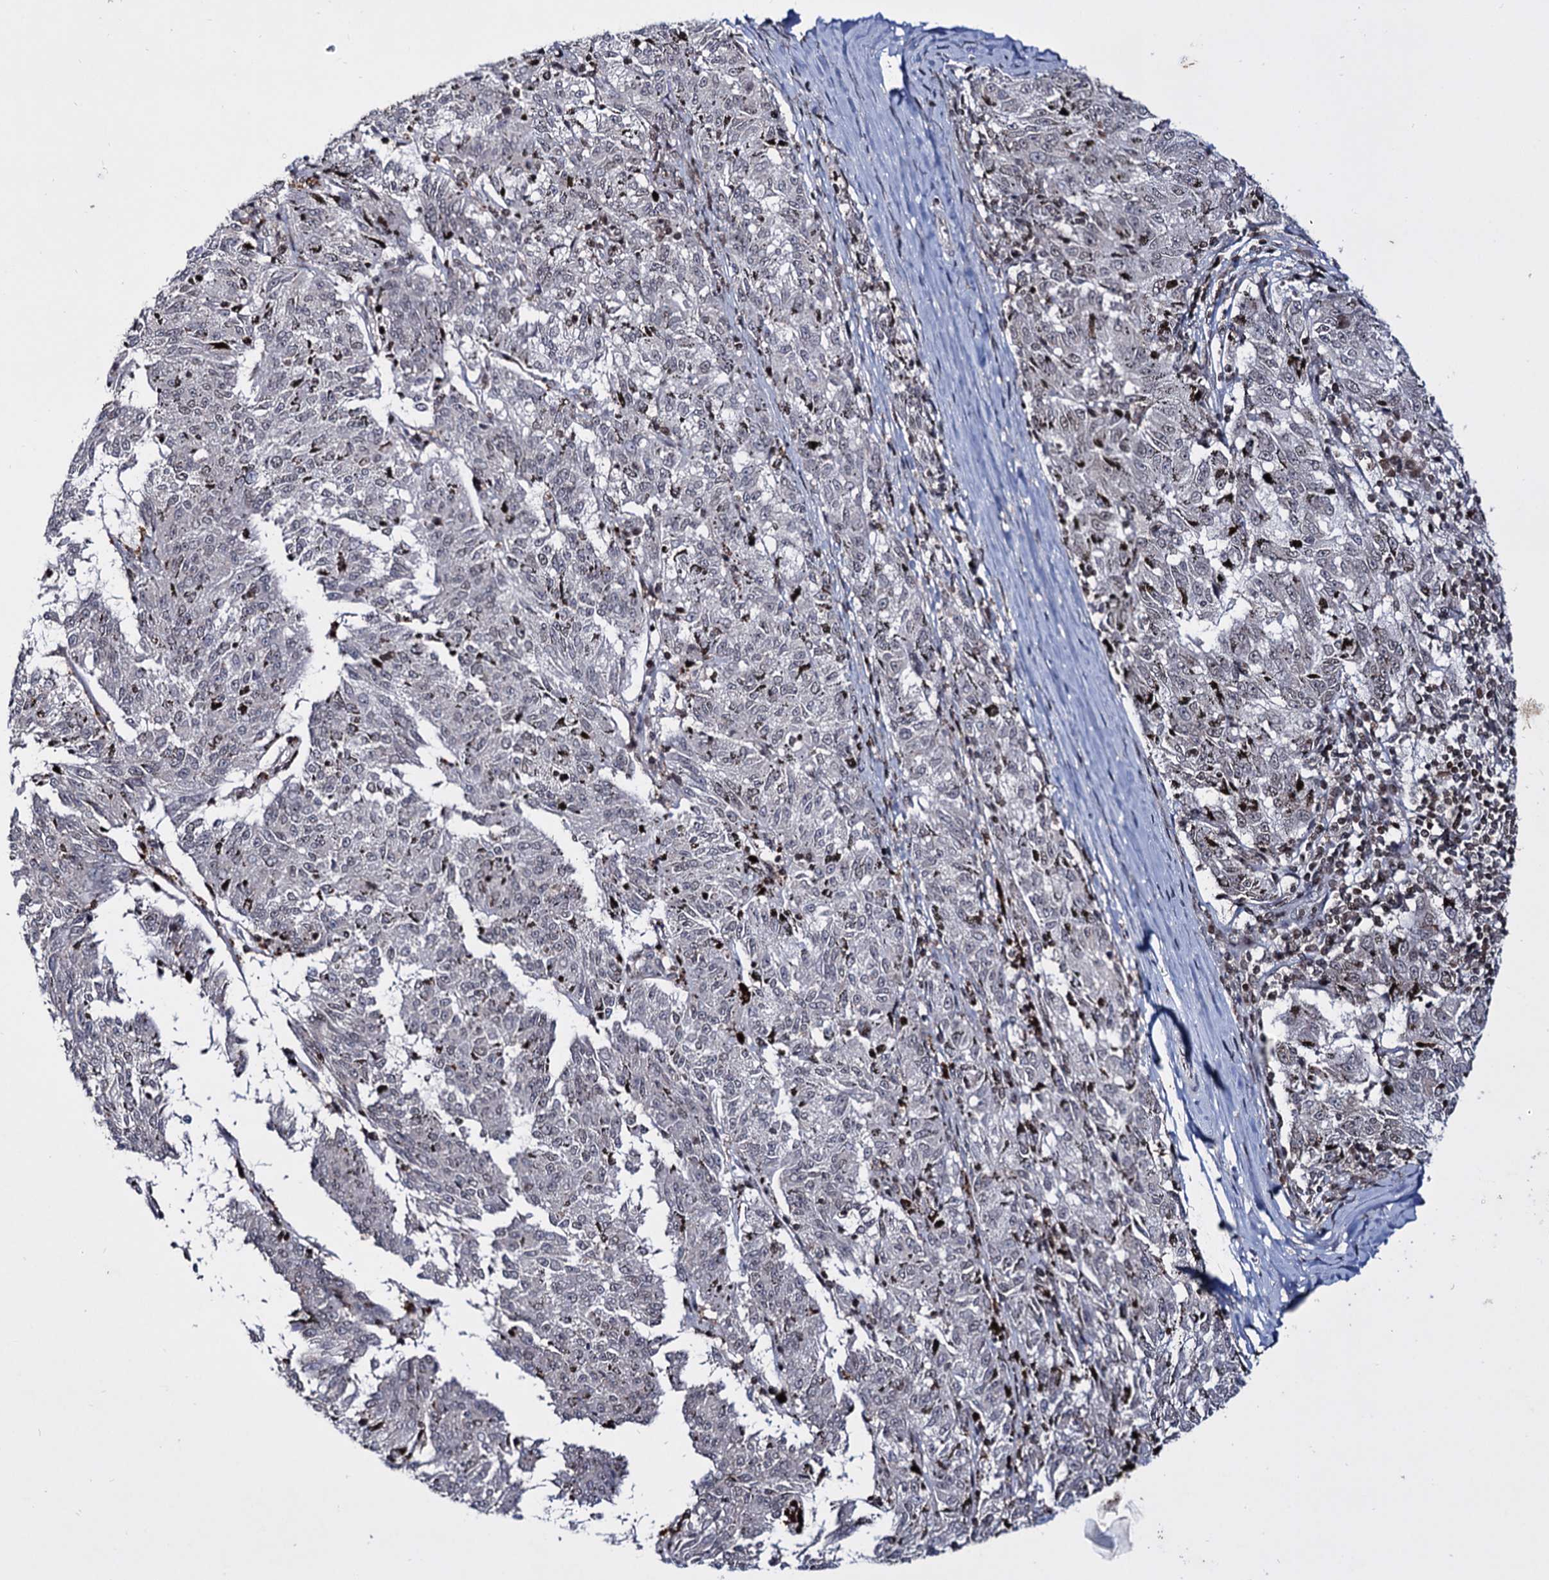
{"staining": {"intensity": "weak", "quantity": "<25%", "location": "nuclear"}, "tissue": "melanoma", "cell_type": "Tumor cells", "image_type": "cancer", "snomed": [{"axis": "morphology", "description": "Malignant melanoma, NOS"}, {"axis": "topography", "description": "Skin"}], "caption": "The immunohistochemistry (IHC) histopathology image has no significant positivity in tumor cells of malignant melanoma tissue.", "gene": "SMCHD1", "patient": {"sex": "female", "age": 72}}